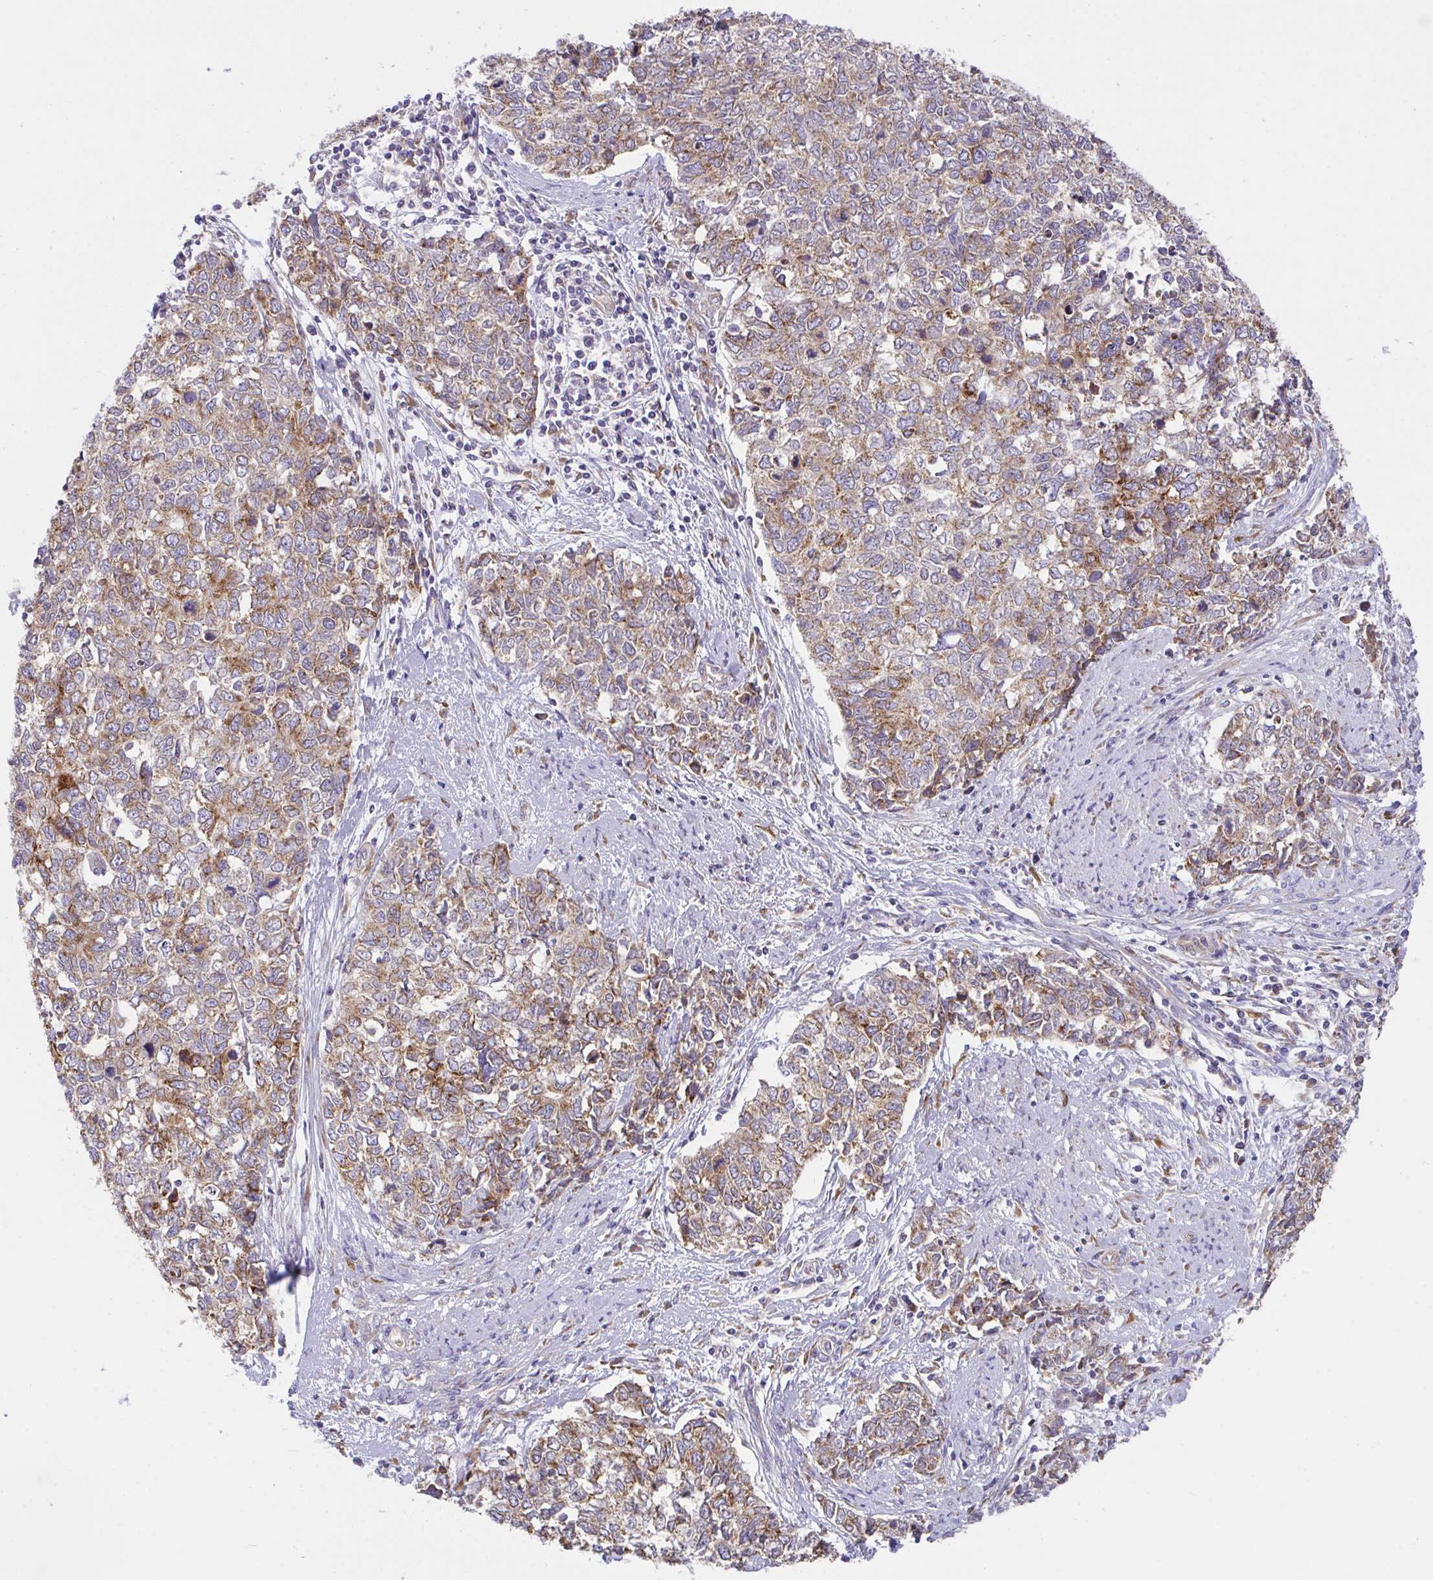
{"staining": {"intensity": "moderate", "quantity": ">75%", "location": "cytoplasmic/membranous"}, "tissue": "cervical cancer", "cell_type": "Tumor cells", "image_type": "cancer", "snomed": [{"axis": "morphology", "description": "Adenocarcinoma, NOS"}, {"axis": "topography", "description": "Cervix"}], "caption": "Human cervical adenocarcinoma stained with a brown dye displays moderate cytoplasmic/membranous positive expression in approximately >75% of tumor cells.", "gene": "MIA3", "patient": {"sex": "female", "age": 63}}